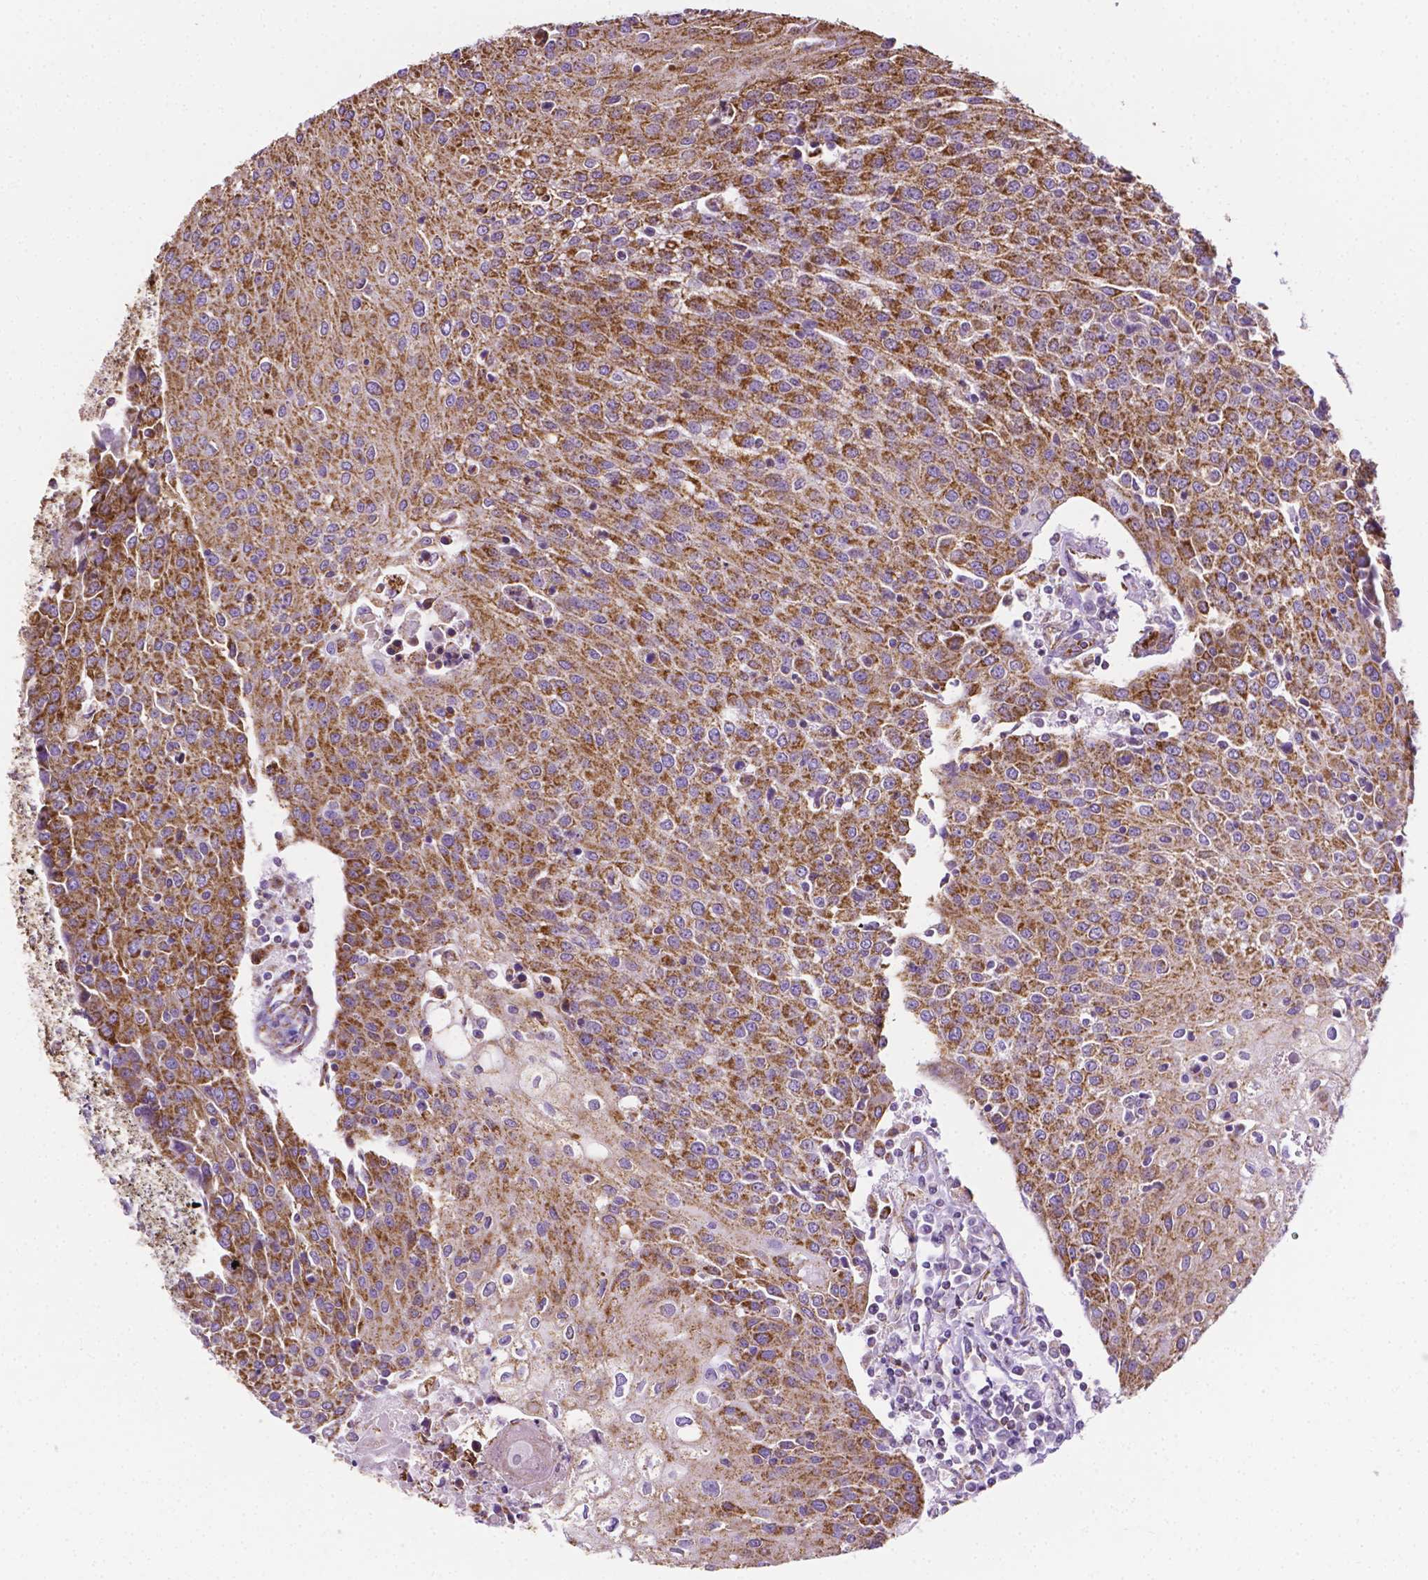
{"staining": {"intensity": "moderate", "quantity": ">75%", "location": "cytoplasmic/membranous"}, "tissue": "urothelial cancer", "cell_type": "Tumor cells", "image_type": "cancer", "snomed": [{"axis": "morphology", "description": "Urothelial carcinoma, High grade"}, {"axis": "topography", "description": "Urinary bladder"}], "caption": "An immunohistochemistry (IHC) histopathology image of neoplastic tissue is shown. Protein staining in brown highlights moderate cytoplasmic/membranous positivity in urothelial cancer within tumor cells.", "gene": "RMDN3", "patient": {"sex": "female", "age": 85}}